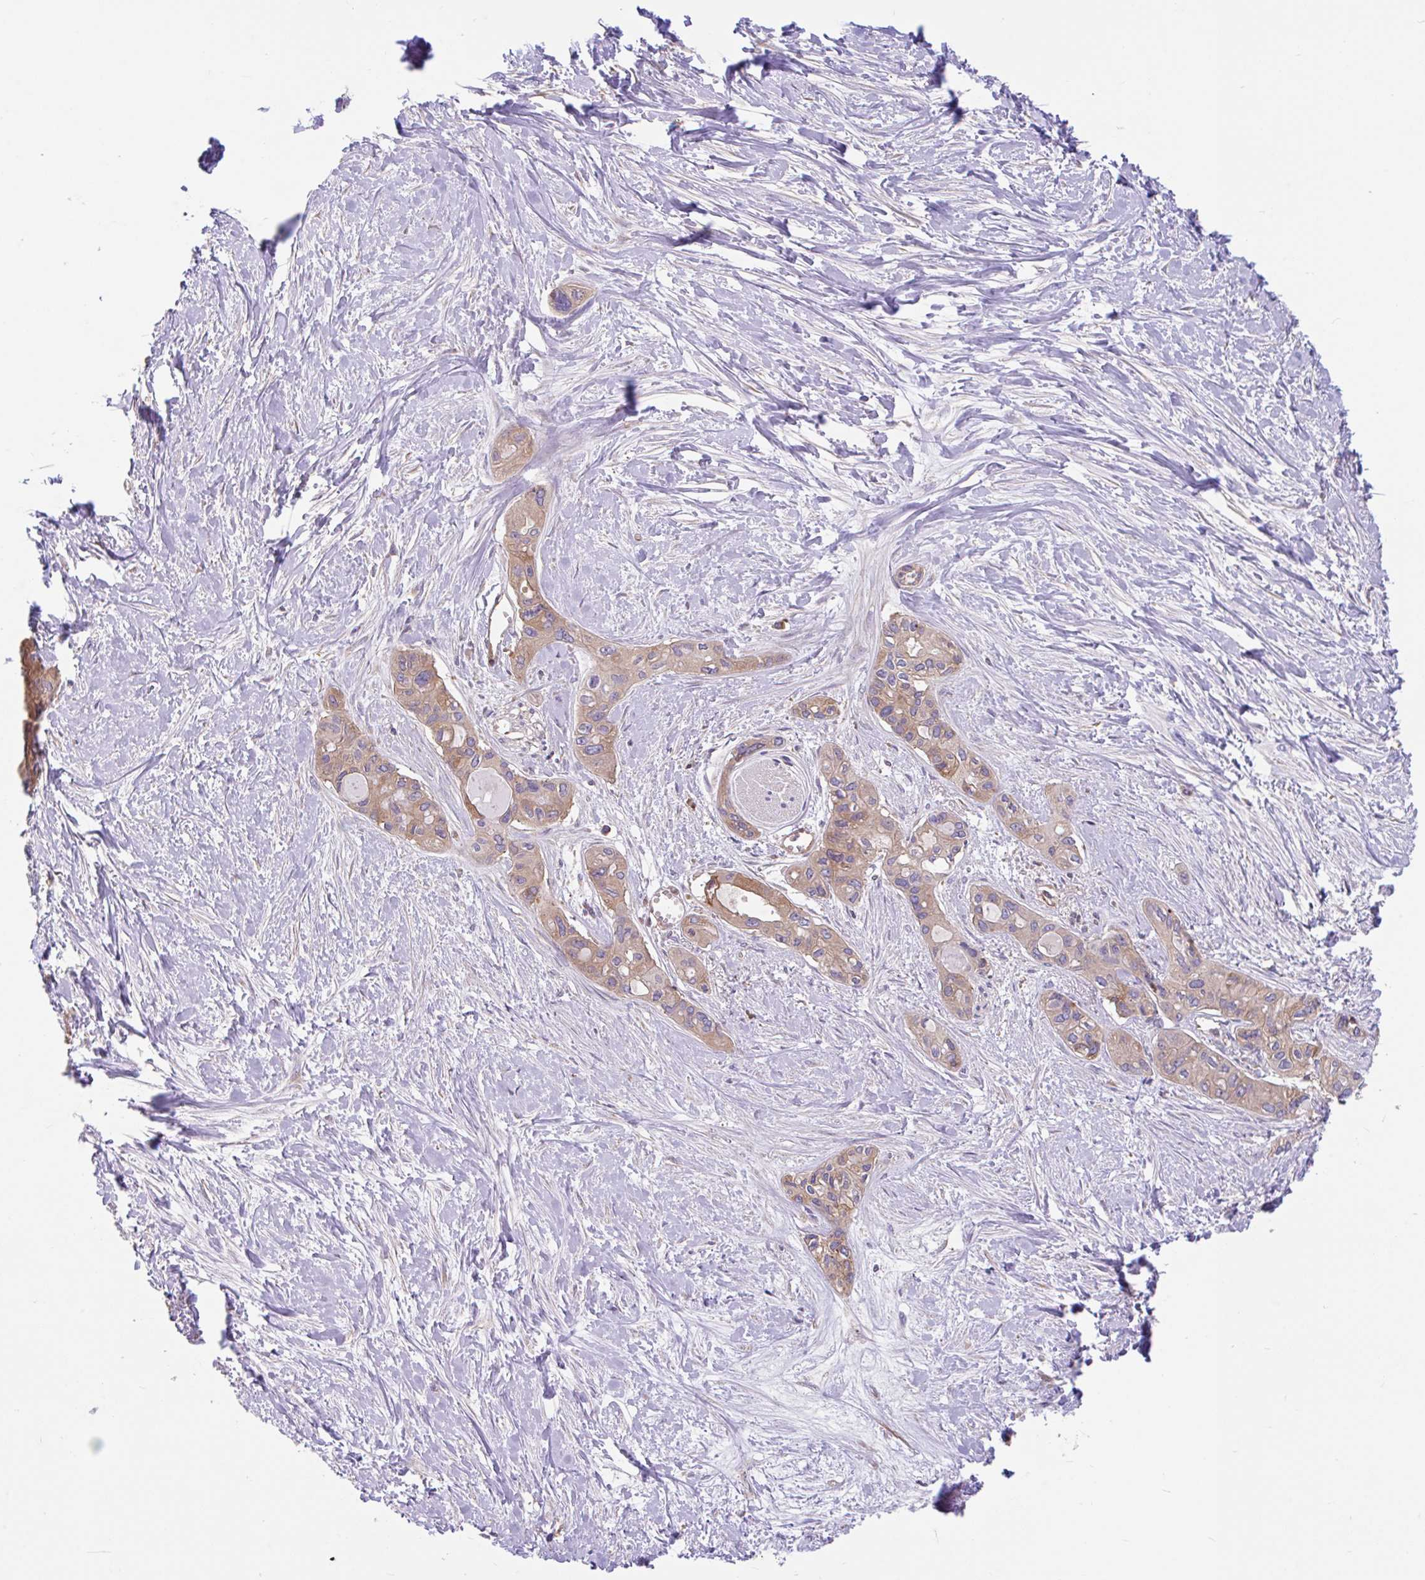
{"staining": {"intensity": "moderate", "quantity": ">75%", "location": "cytoplasmic/membranous"}, "tissue": "pancreatic cancer", "cell_type": "Tumor cells", "image_type": "cancer", "snomed": [{"axis": "morphology", "description": "Adenocarcinoma, NOS"}, {"axis": "topography", "description": "Pancreas"}], "caption": "Immunohistochemical staining of human adenocarcinoma (pancreatic) exhibits medium levels of moderate cytoplasmic/membranous staining in approximately >75% of tumor cells.", "gene": "RALBP1", "patient": {"sex": "female", "age": 50}}